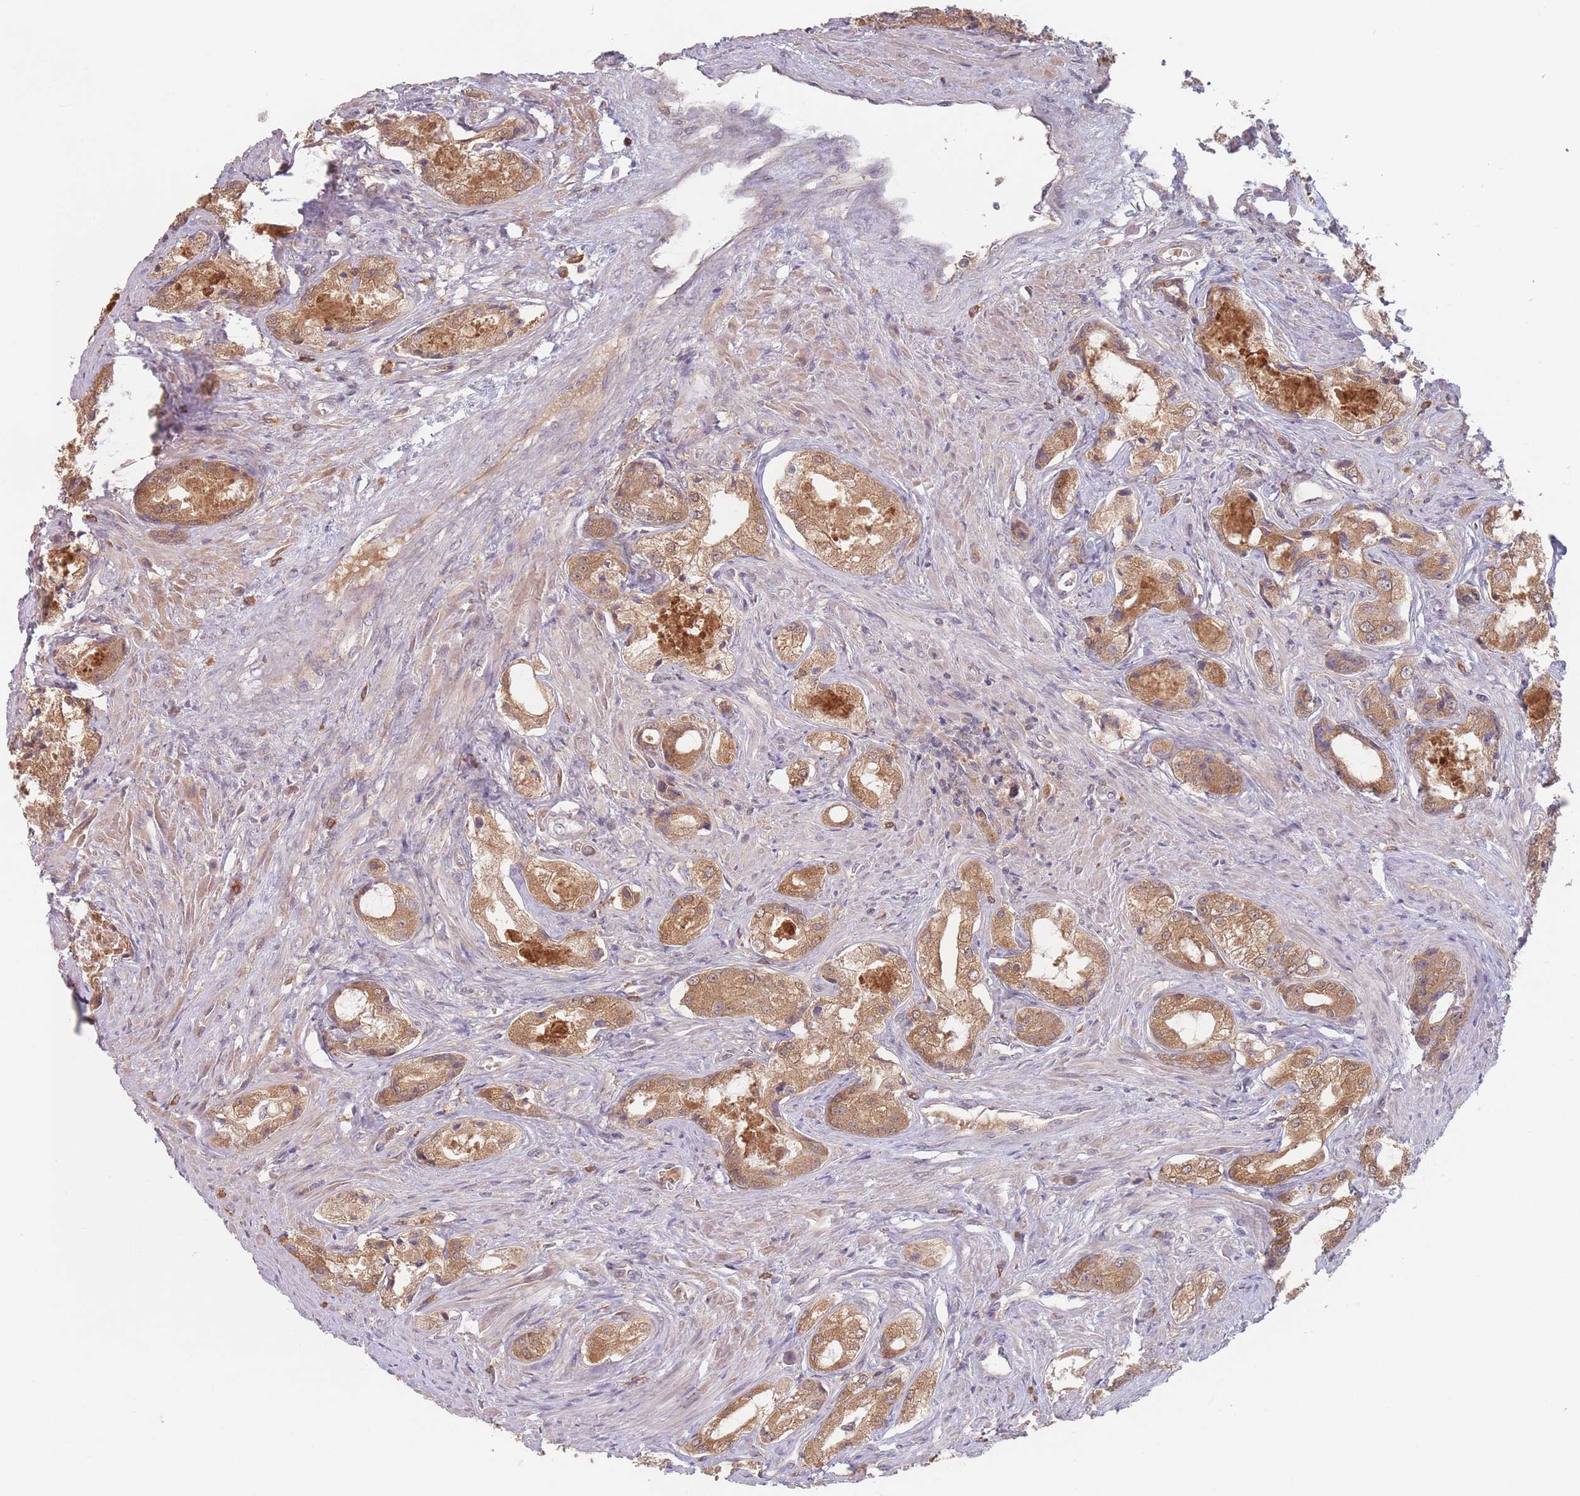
{"staining": {"intensity": "moderate", "quantity": ">75%", "location": "cytoplasmic/membranous"}, "tissue": "prostate cancer", "cell_type": "Tumor cells", "image_type": "cancer", "snomed": [{"axis": "morphology", "description": "Adenocarcinoma, Low grade"}, {"axis": "topography", "description": "Prostate"}], "caption": "A photomicrograph showing moderate cytoplasmic/membranous expression in about >75% of tumor cells in low-grade adenocarcinoma (prostate), as visualized by brown immunohistochemical staining.", "gene": "PPM1A", "patient": {"sex": "male", "age": 68}}